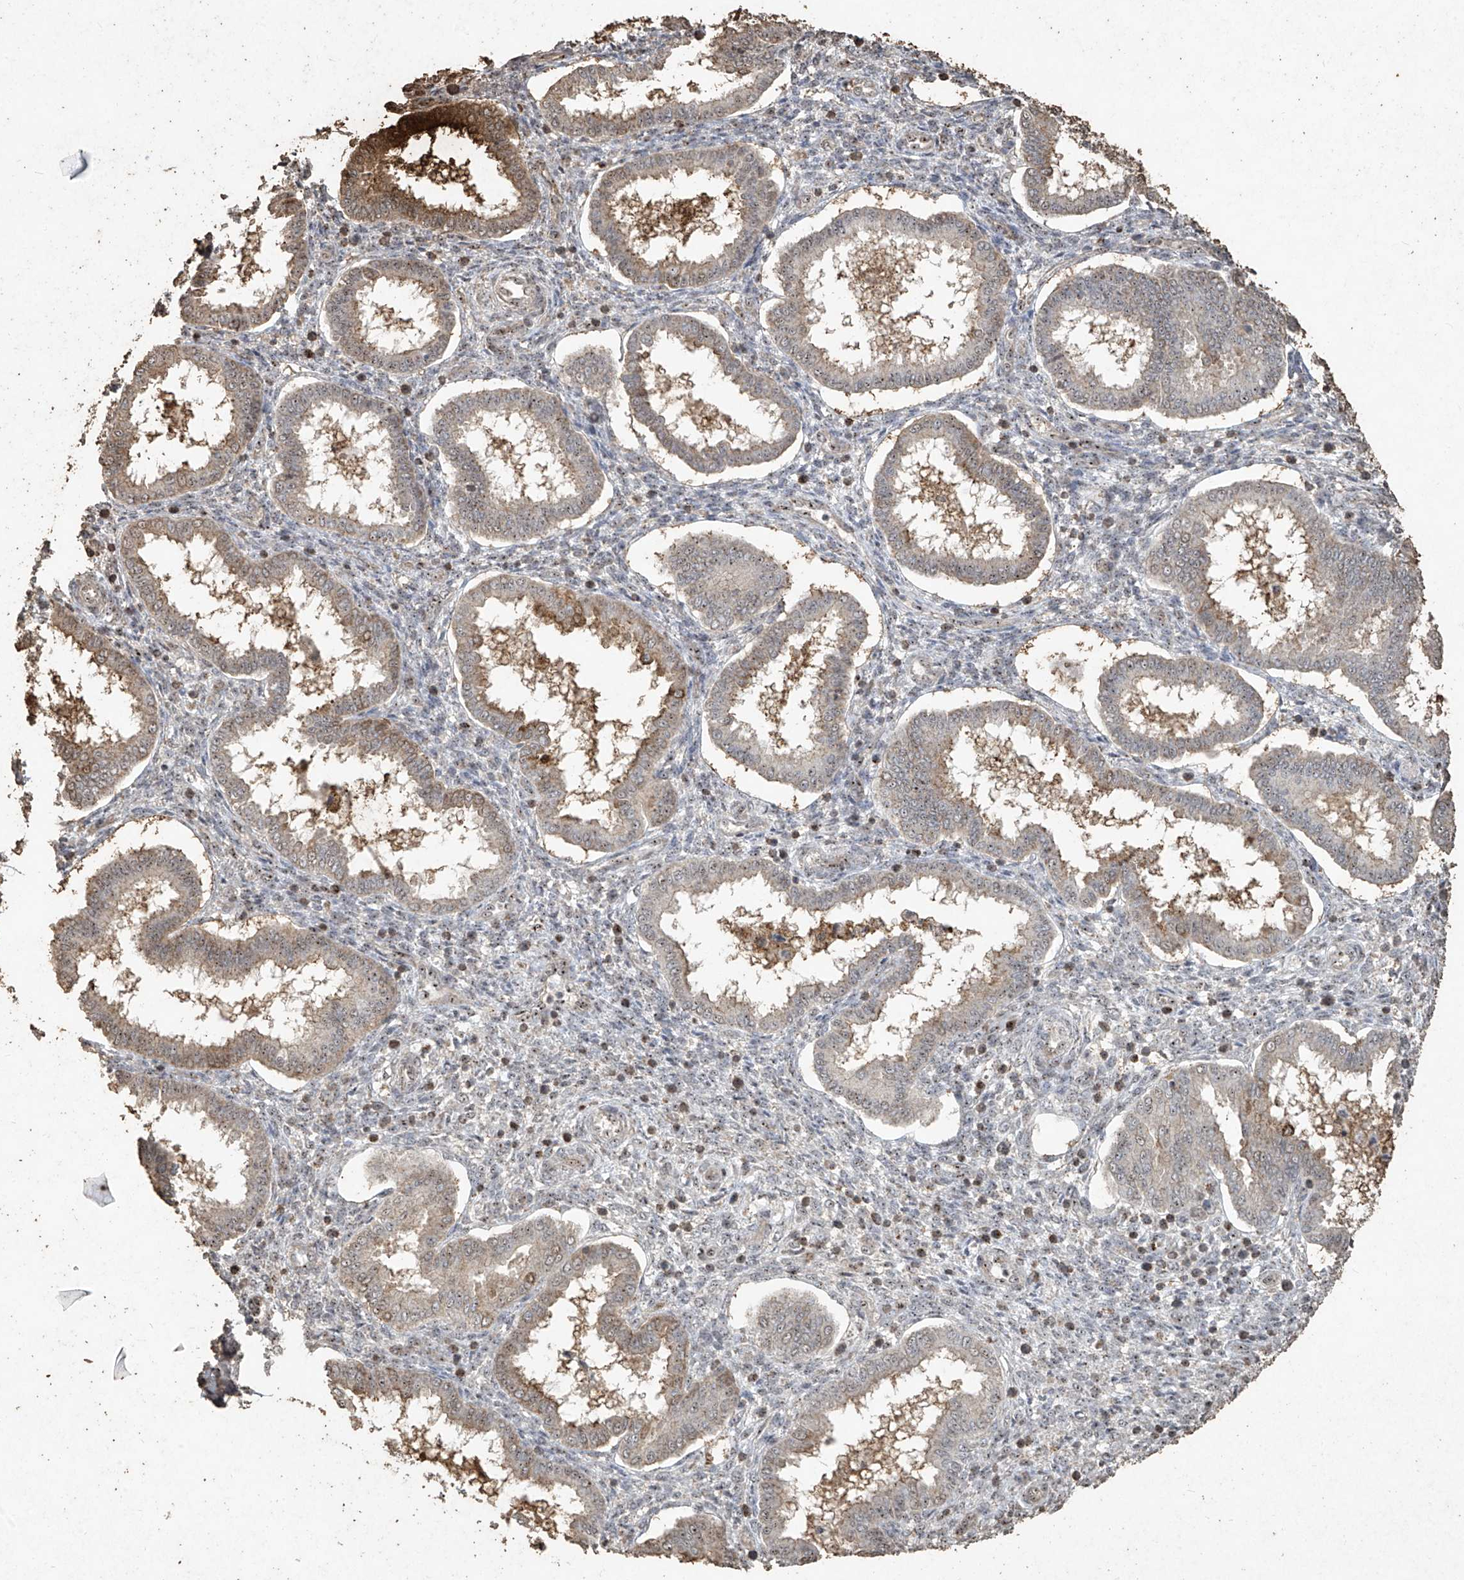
{"staining": {"intensity": "moderate", "quantity": "<25%", "location": "cytoplasmic/membranous"}, "tissue": "endometrium", "cell_type": "Cells in endometrial stroma", "image_type": "normal", "snomed": [{"axis": "morphology", "description": "Normal tissue, NOS"}, {"axis": "topography", "description": "Endometrium"}], "caption": "Immunohistochemical staining of normal endometrium shows low levels of moderate cytoplasmic/membranous expression in approximately <25% of cells in endometrial stroma.", "gene": "ERBB3", "patient": {"sex": "female", "age": 24}}